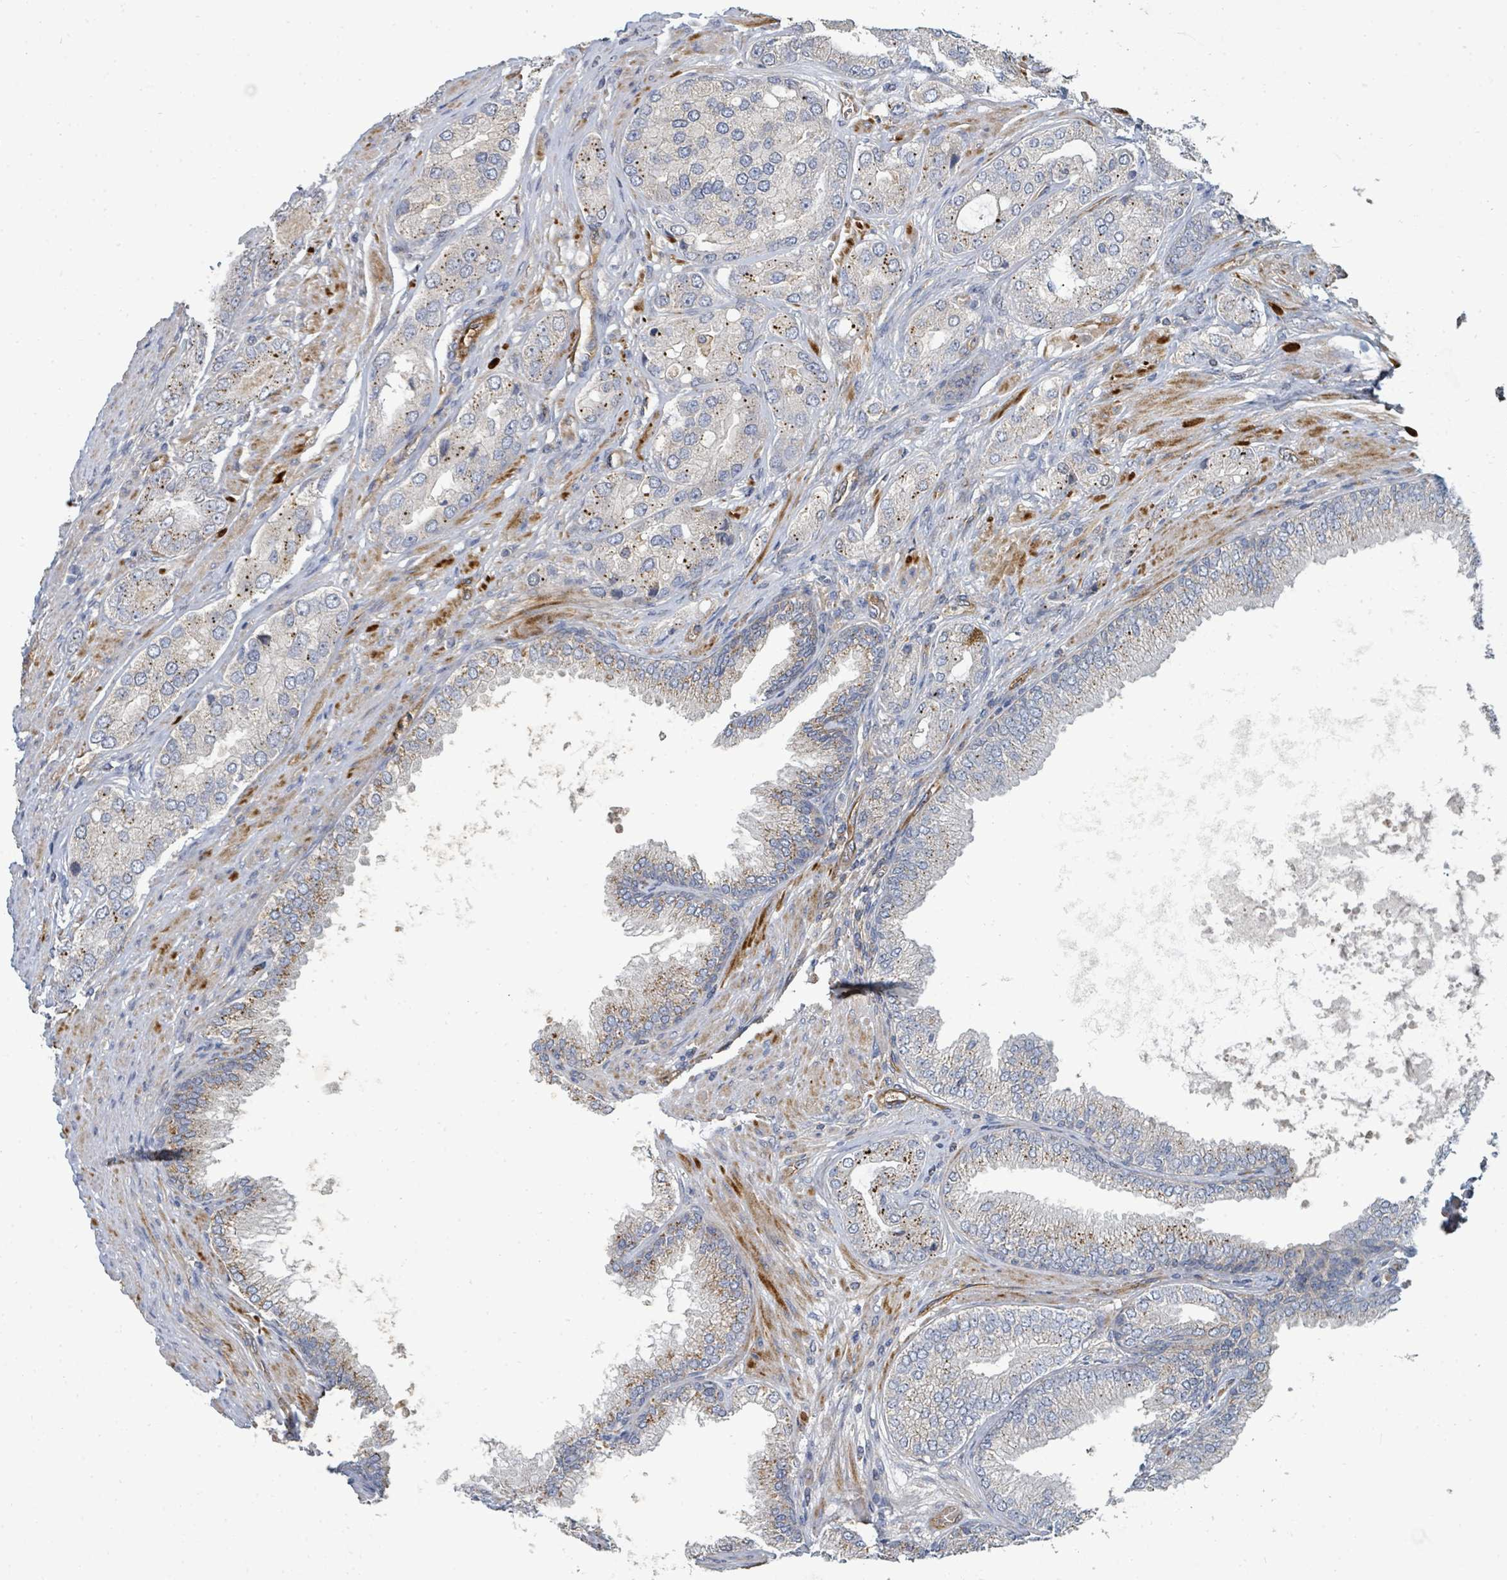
{"staining": {"intensity": "moderate", "quantity": "<25%", "location": "cytoplasmic/membranous"}, "tissue": "prostate cancer", "cell_type": "Tumor cells", "image_type": "cancer", "snomed": [{"axis": "morphology", "description": "Adenocarcinoma, High grade"}, {"axis": "topography", "description": "Prostate"}], "caption": "Protein staining of prostate cancer tissue reveals moderate cytoplasmic/membranous expression in approximately <25% of tumor cells.", "gene": "IFIT1", "patient": {"sex": "male", "age": 71}}